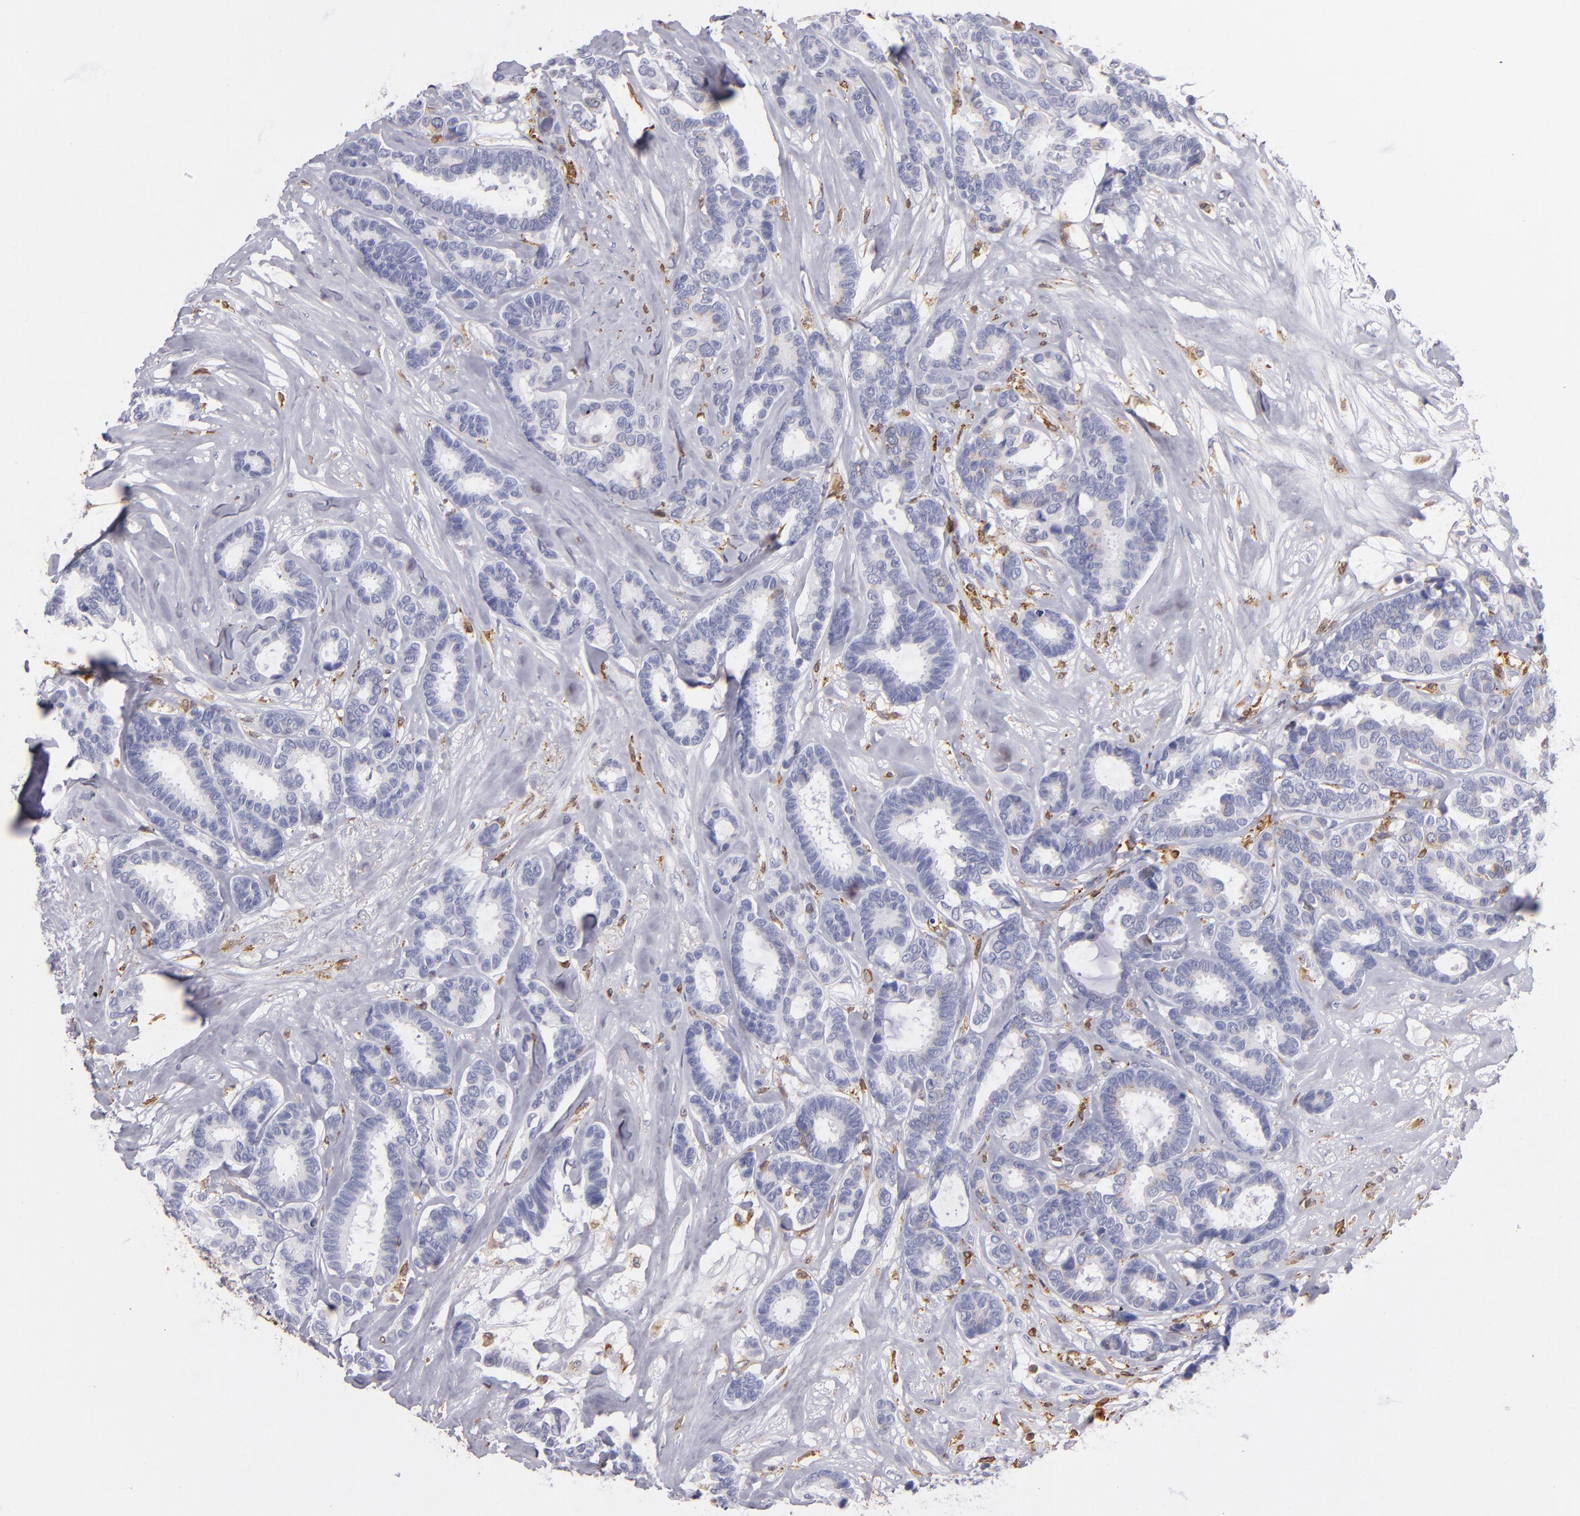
{"staining": {"intensity": "negative", "quantity": "none", "location": "none"}, "tissue": "breast cancer", "cell_type": "Tumor cells", "image_type": "cancer", "snomed": [{"axis": "morphology", "description": "Duct carcinoma"}, {"axis": "topography", "description": "Breast"}], "caption": "Tumor cells show no significant positivity in intraductal carcinoma (breast).", "gene": "CD74", "patient": {"sex": "female", "age": 87}}